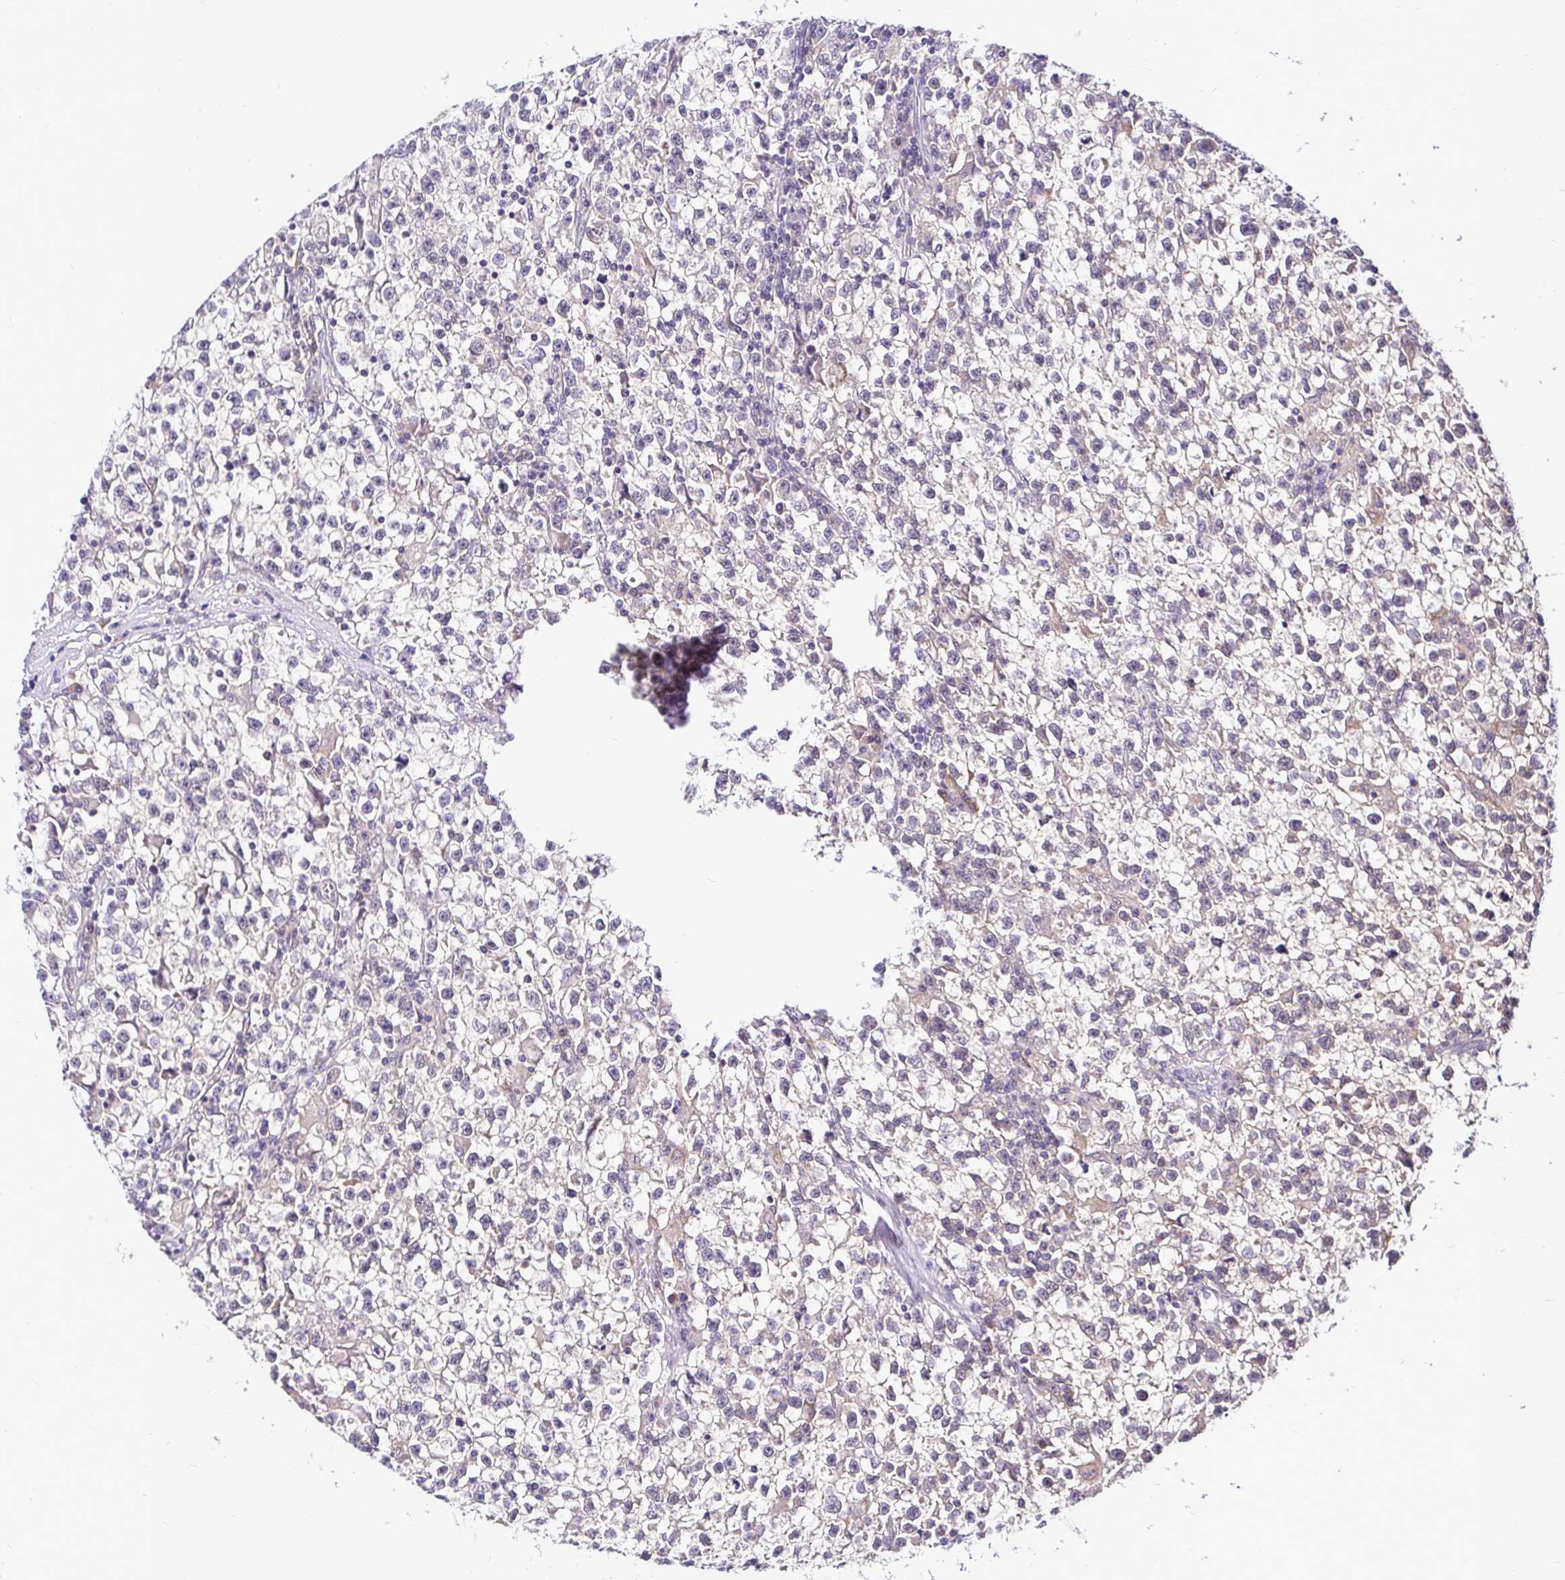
{"staining": {"intensity": "negative", "quantity": "none", "location": "none"}, "tissue": "testis cancer", "cell_type": "Tumor cells", "image_type": "cancer", "snomed": [{"axis": "morphology", "description": "Seminoma, NOS"}, {"axis": "topography", "description": "Testis"}], "caption": "Immunohistochemistry (IHC) photomicrograph of neoplastic tissue: human testis cancer (seminoma) stained with DAB displays no significant protein positivity in tumor cells.", "gene": "UBE2M", "patient": {"sex": "male", "age": 31}}